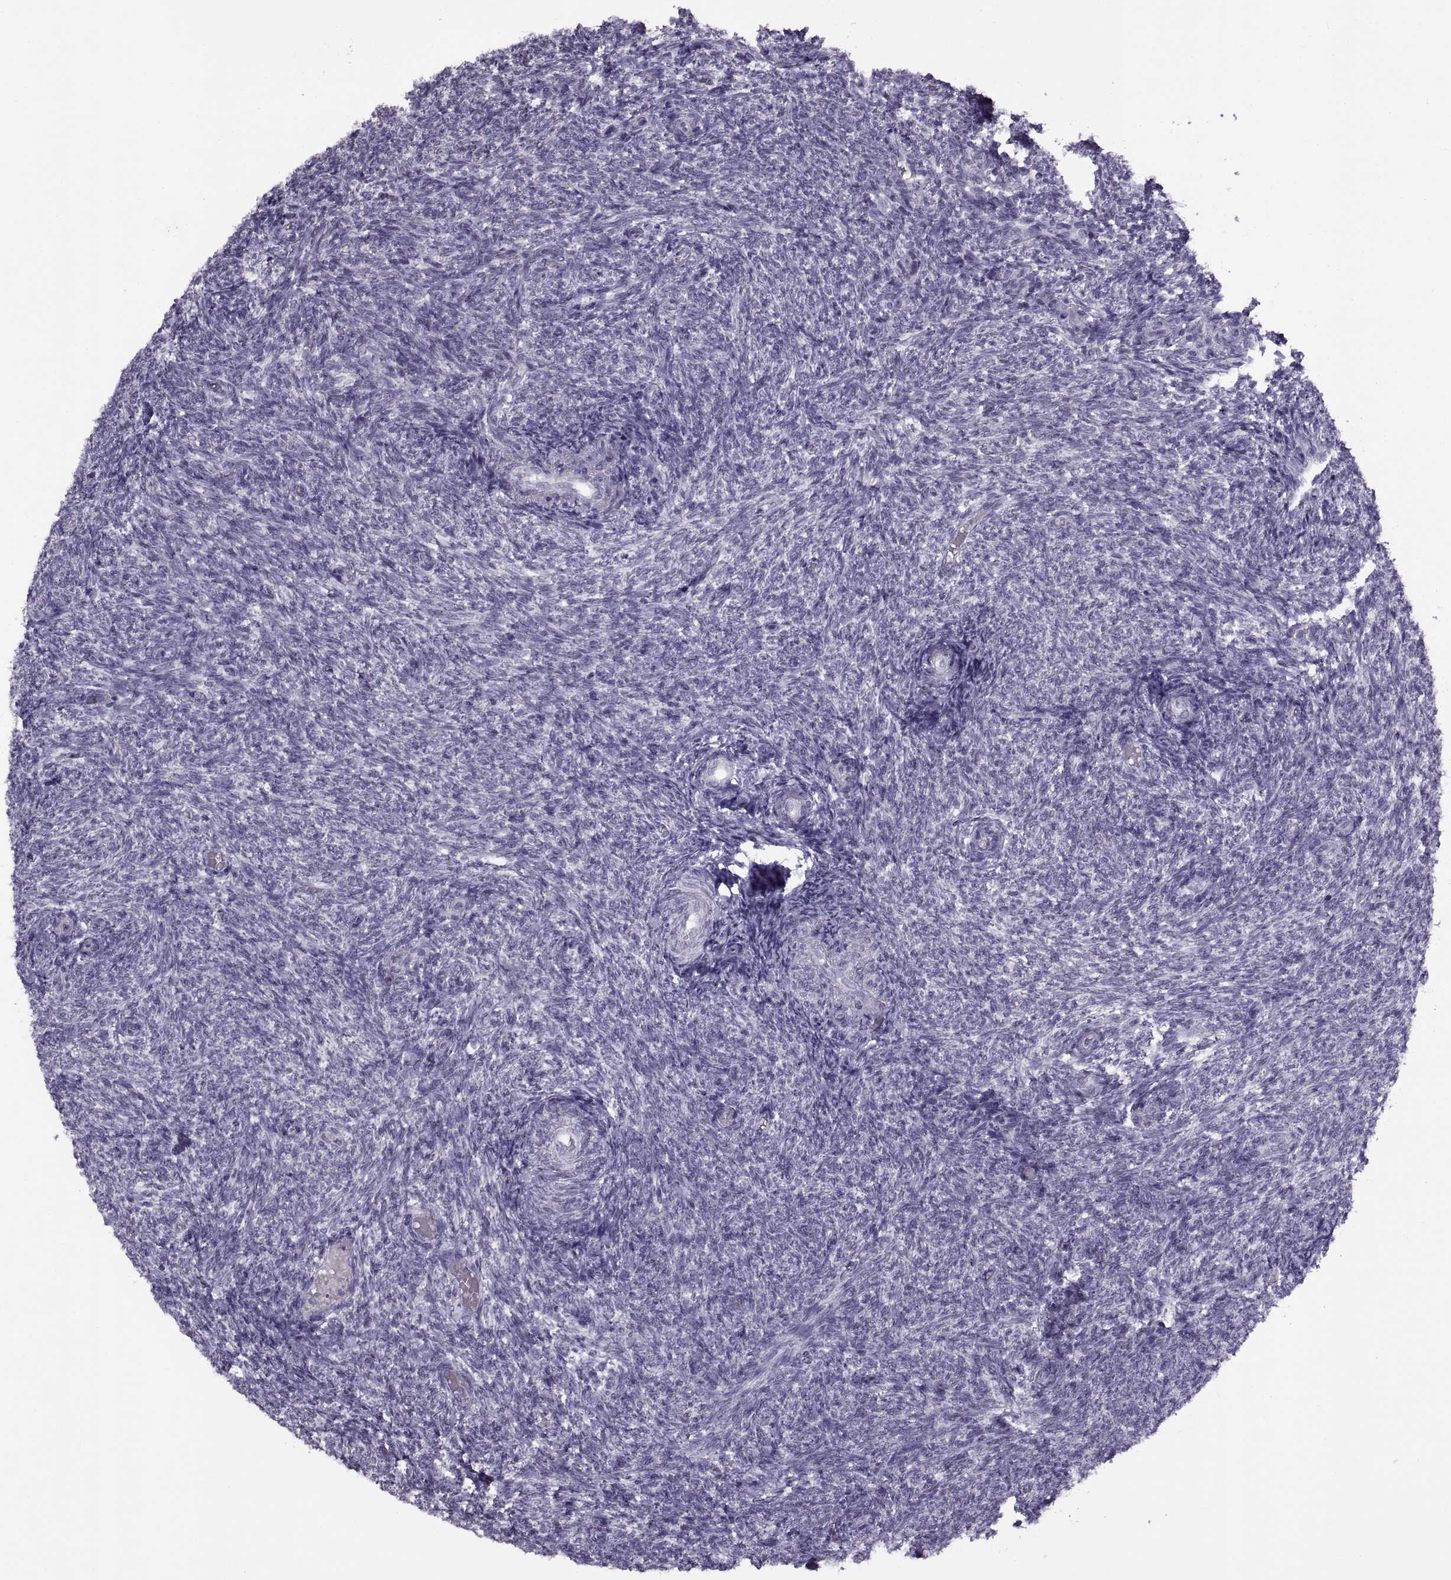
{"staining": {"intensity": "negative", "quantity": "none", "location": "none"}, "tissue": "ovary", "cell_type": "Ovarian stroma cells", "image_type": "normal", "snomed": [{"axis": "morphology", "description": "Normal tissue, NOS"}, {"axis": "topography", "description": "Ovary"}], "caption": "A histopathology image of ovary stained for a protein displays no brown staining in ovarian stroma cells. The staining was performed using DAB (3,3'-diaminobenzidine) to visualize the protein expression in brown, while the nuclei were stained in blue with hematoxylin (Magnification: 20x).", "gene": "RSPH6A", "patient": {"sex": "female", "age": 39}}